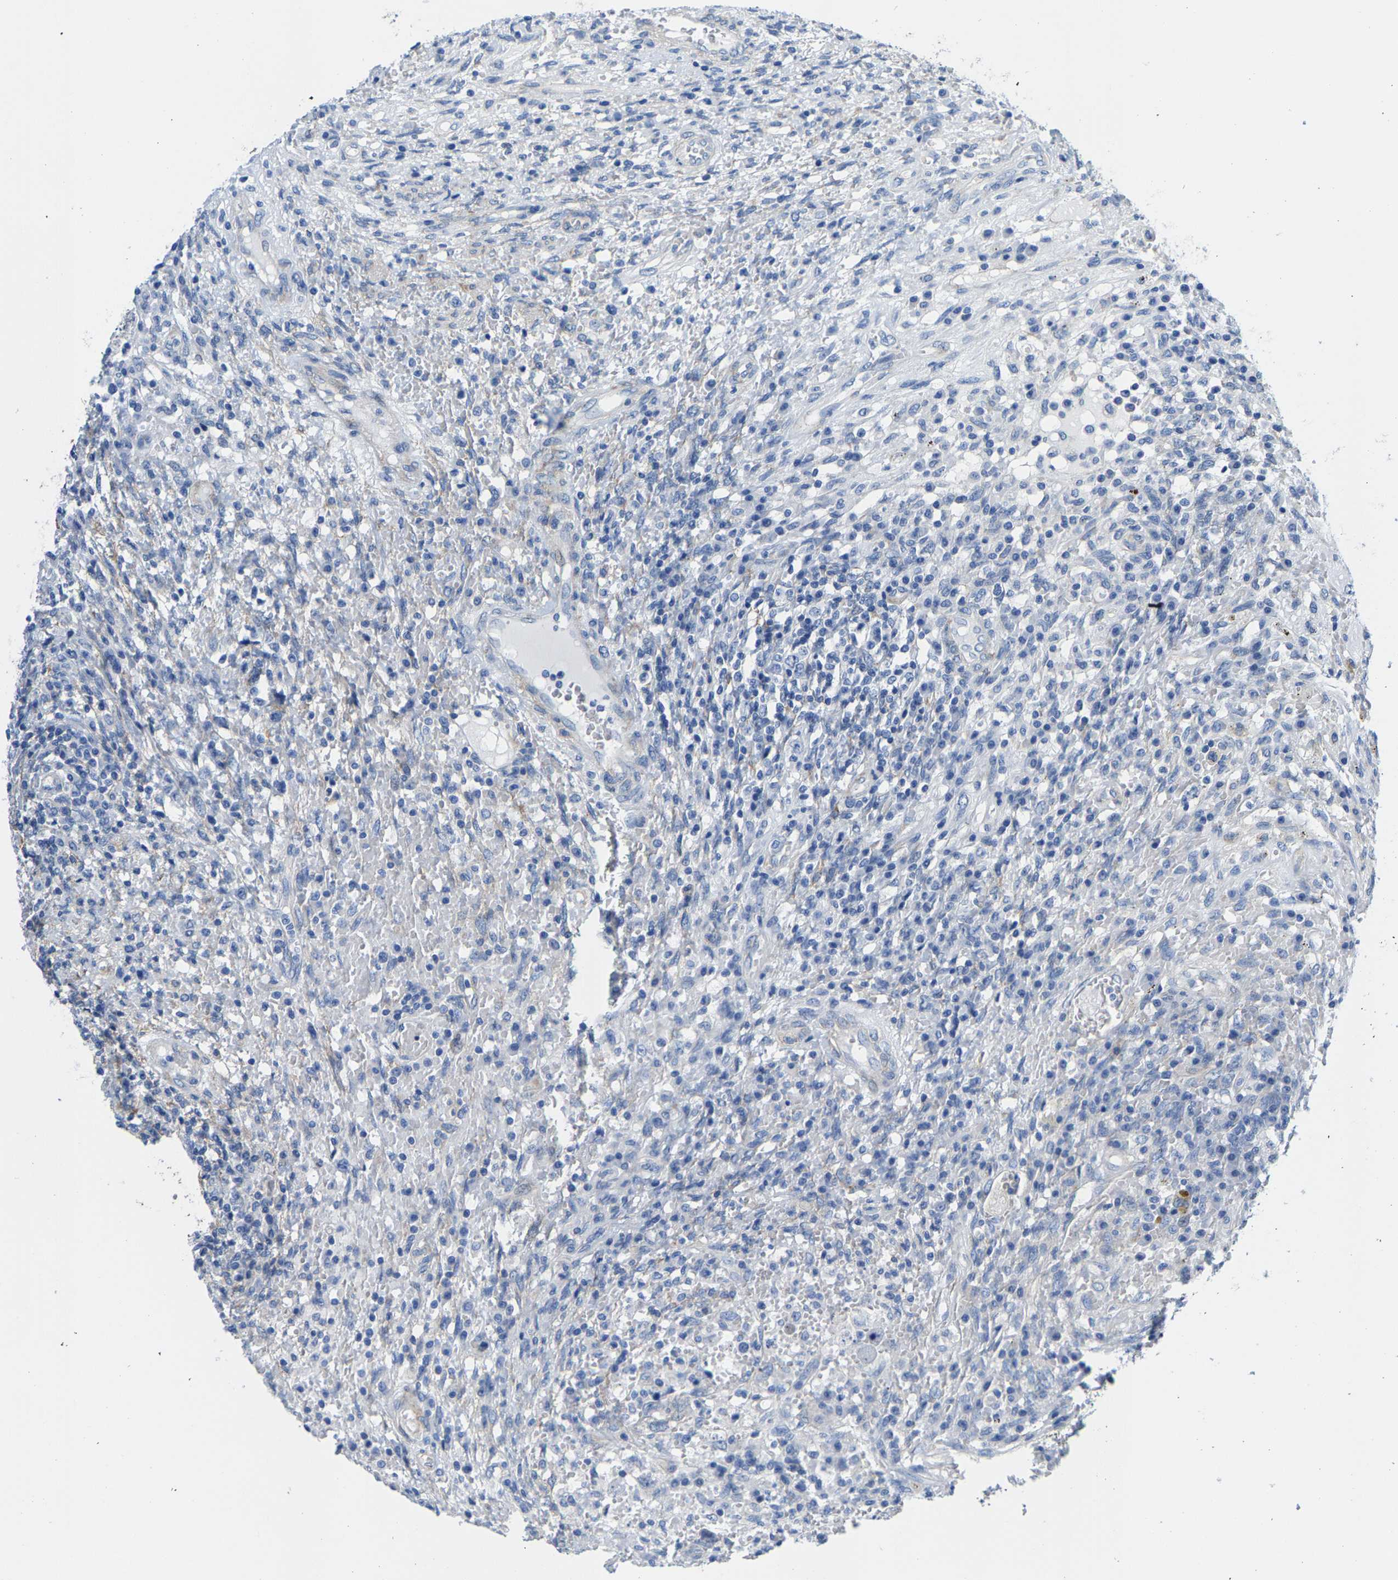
{"staining": {"intensity": "negative", "quantity": "none", "location": "none"}, "tissue": "testis cancer", "cell_type": "Tumor cells", "image_type": "cancer", "snomed": [{"axis": "morphology", "description": "Carcinoma, Embryonal, NOS"}, {"axis": "topography", "description": "Testis"}], "caption": "There is no significant staining in tumor cells of embryonal carcinoma (testis). (DAB (3,3'-diaminobenzidine) IHC visualized using brightfield microscopy, high magnification).", "gene": "DSCAM", "patient": {"sex": "male", "age": 26}}